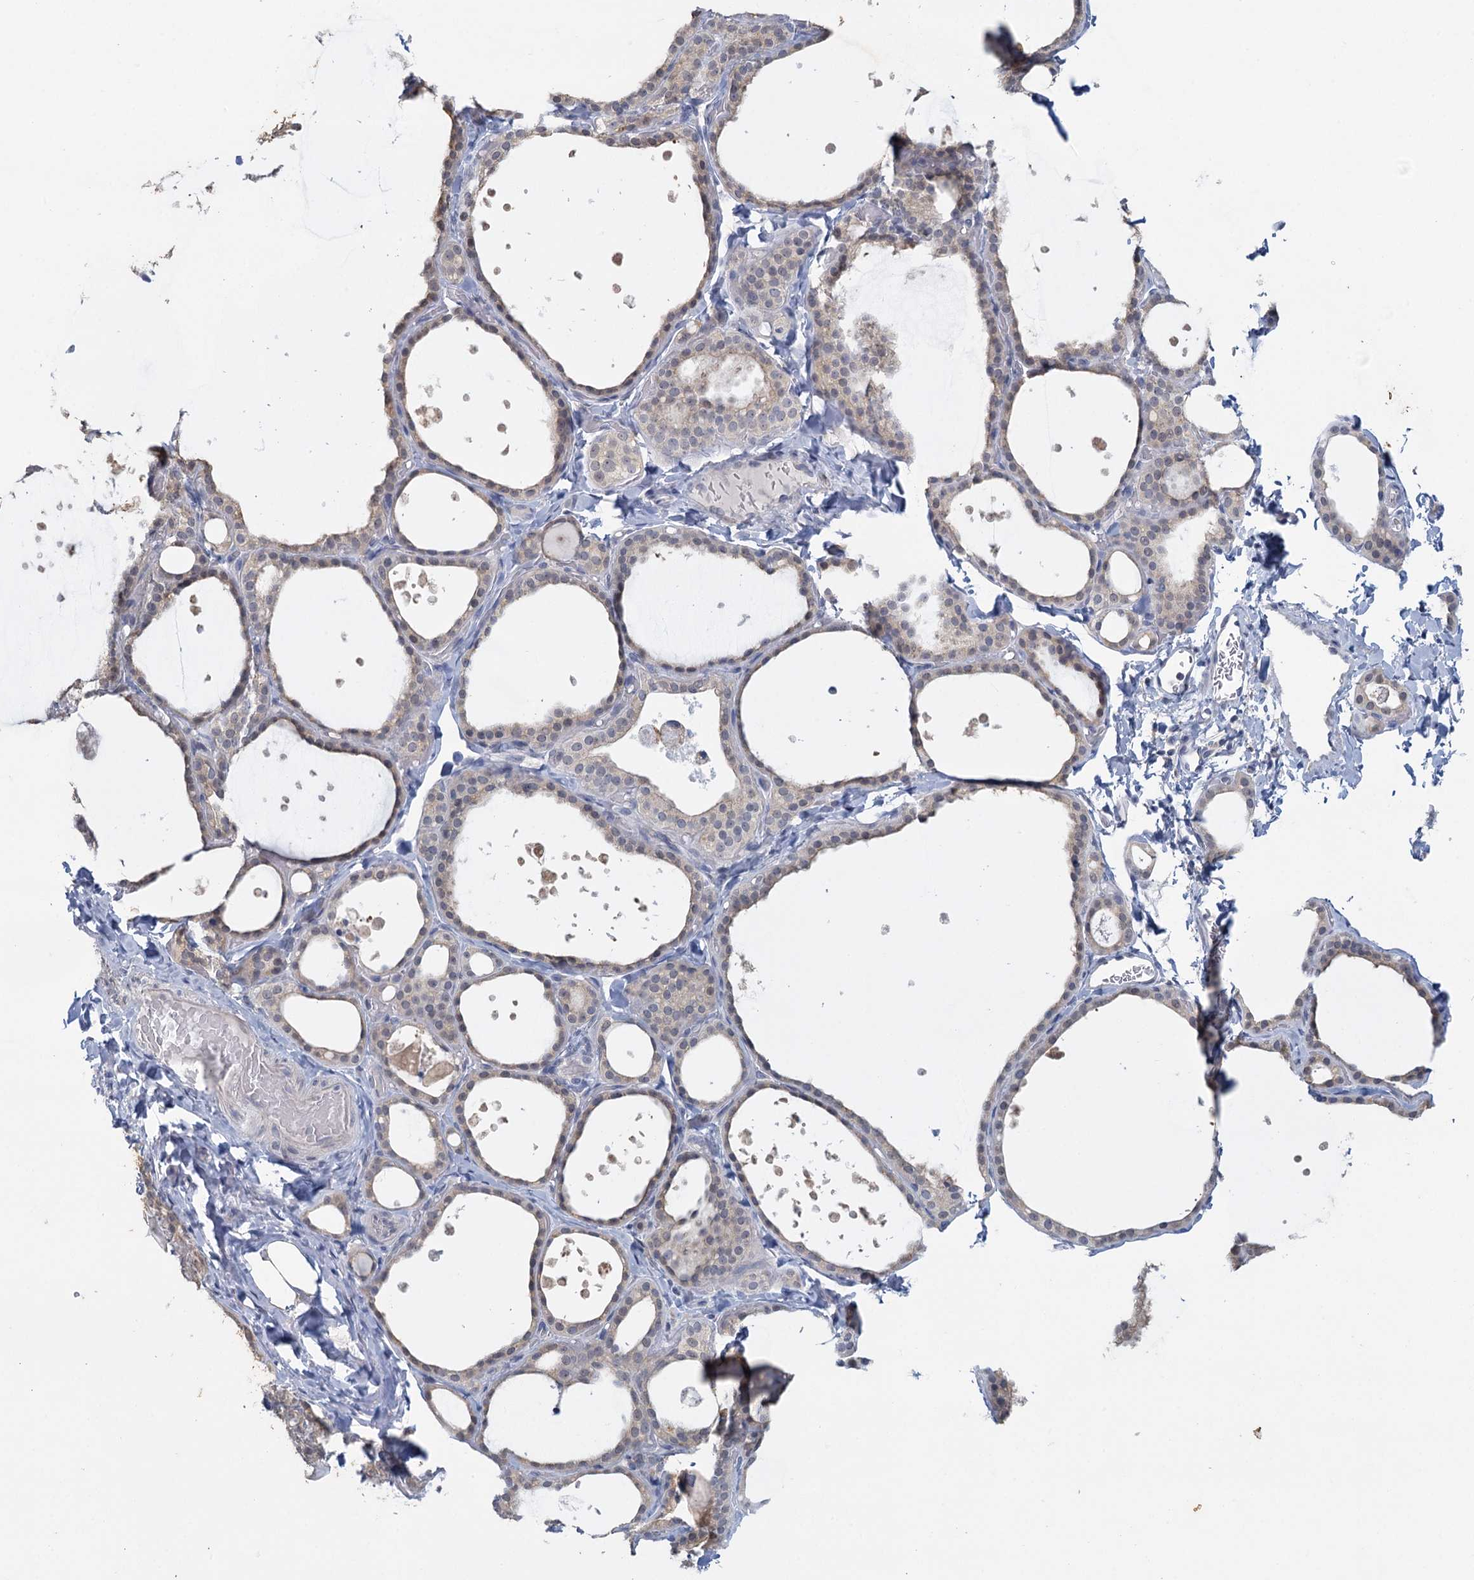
{"staining": {"intensity": "weak", "quantity": "25%-75%", "location": "cytoplasmic/membranous"}, "tissue": "thyroid gland", "cell_type": "Glandular cells", "image_type": "normal", "snomed": [{"axis": "morphology", "description": "Normal tissue, NOS"}, {"axis": "topography", "description": "Thyroid gland"}], "caption": "Protein expression analysis of normal thyroid gland reveals weak cytoplasmic/membranous expression in about 25%-75% of glandular cells.", "gene": "MYO7B", "patient": {"sex": "female", "age": 44}}